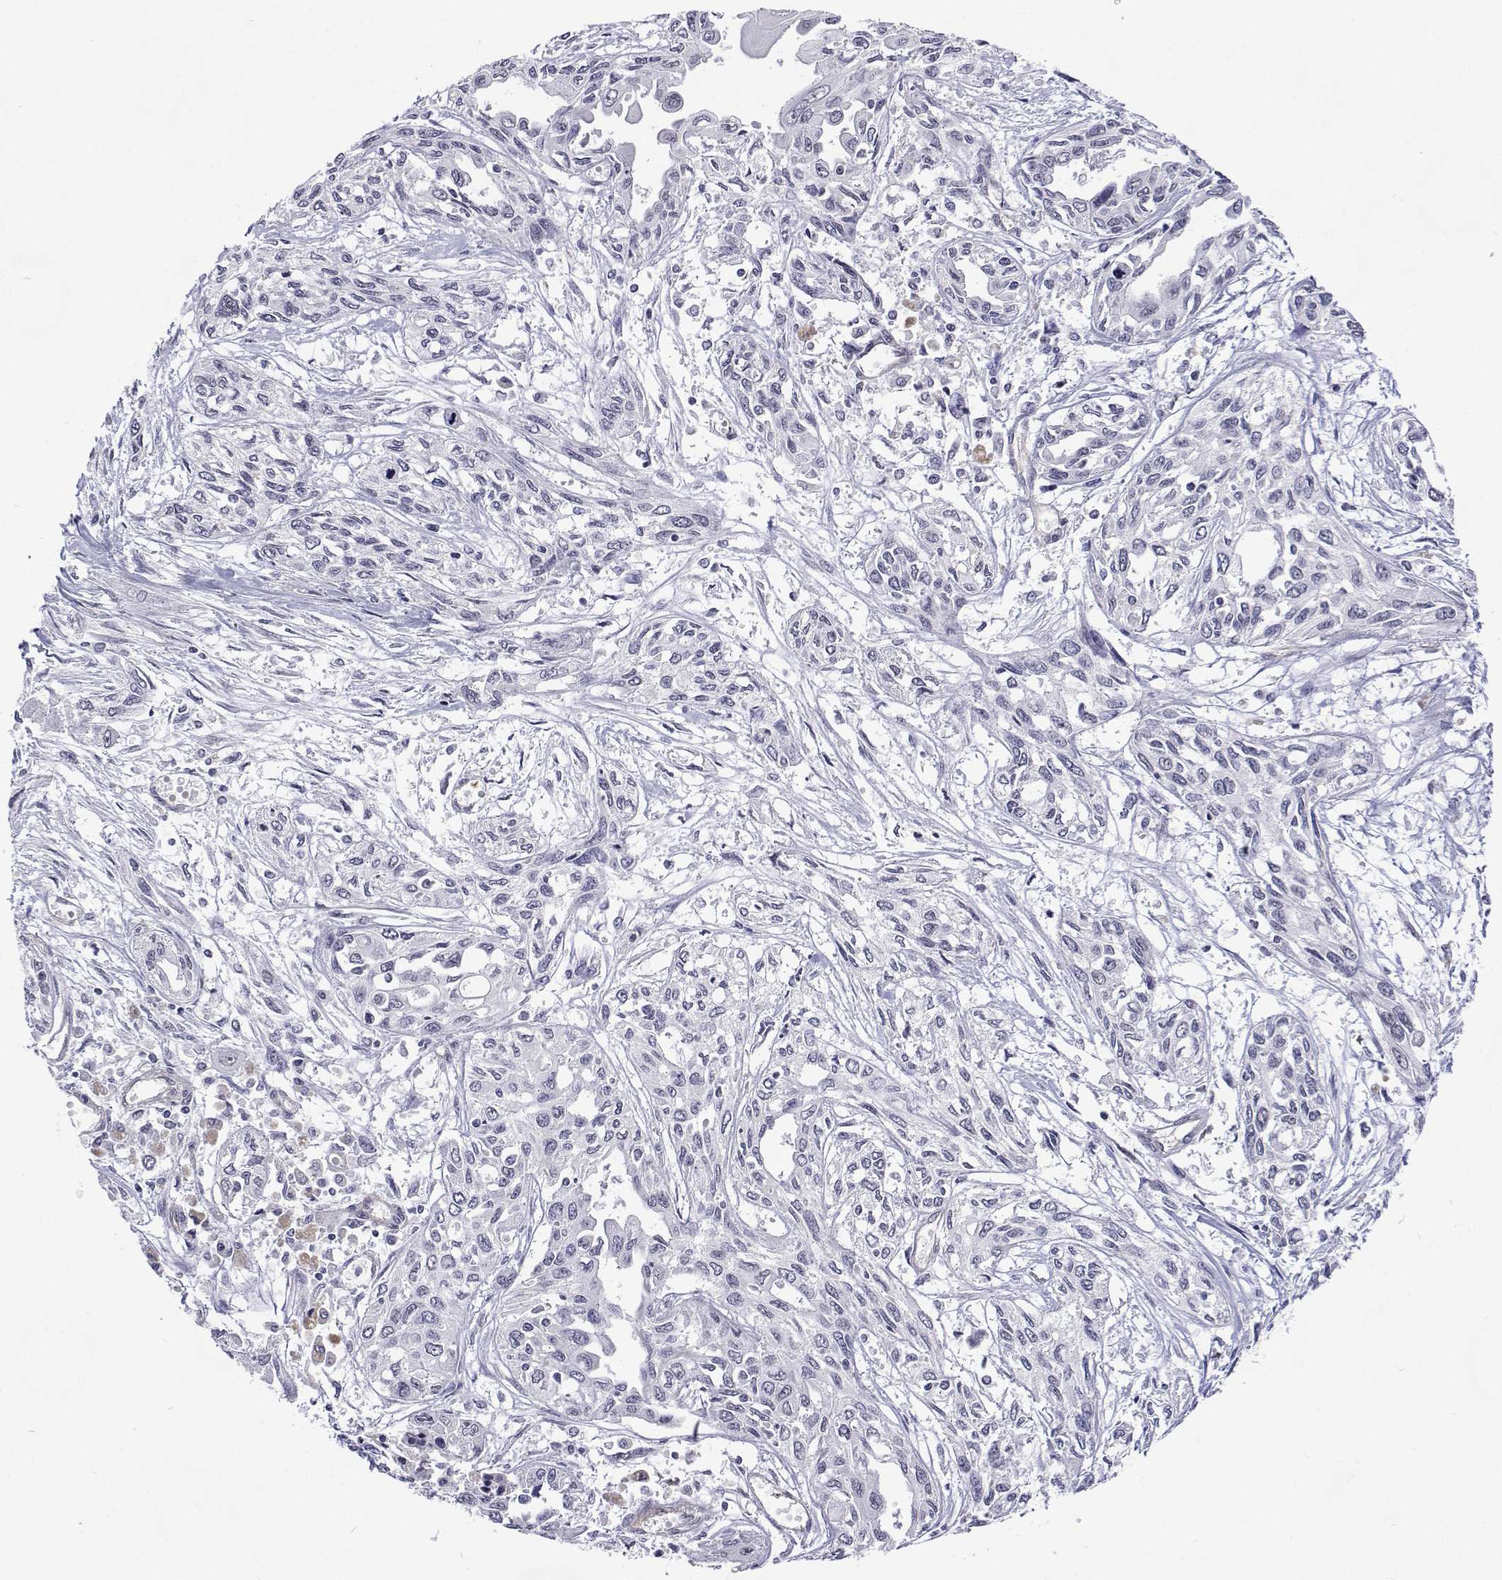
{"staining": {"intensity": "negative", "quantity": "none", "location": "none"}, "tissue": "pancreatic cancer", "cell_type": "Tumor cells", "image_type": "cancer", "snomed": [{"axis": "morphology", "description": "Adenocarcinoma, NOS"}, {"axis": "topography", "description": "Pancreas"}], "caption": "Immunohistochemical staining of human adenocarcinoma (pancreatic) shows no significant expression in tumor cells.", "gene": "NHP2", "patient": {"sex": "female", "age": 55}}